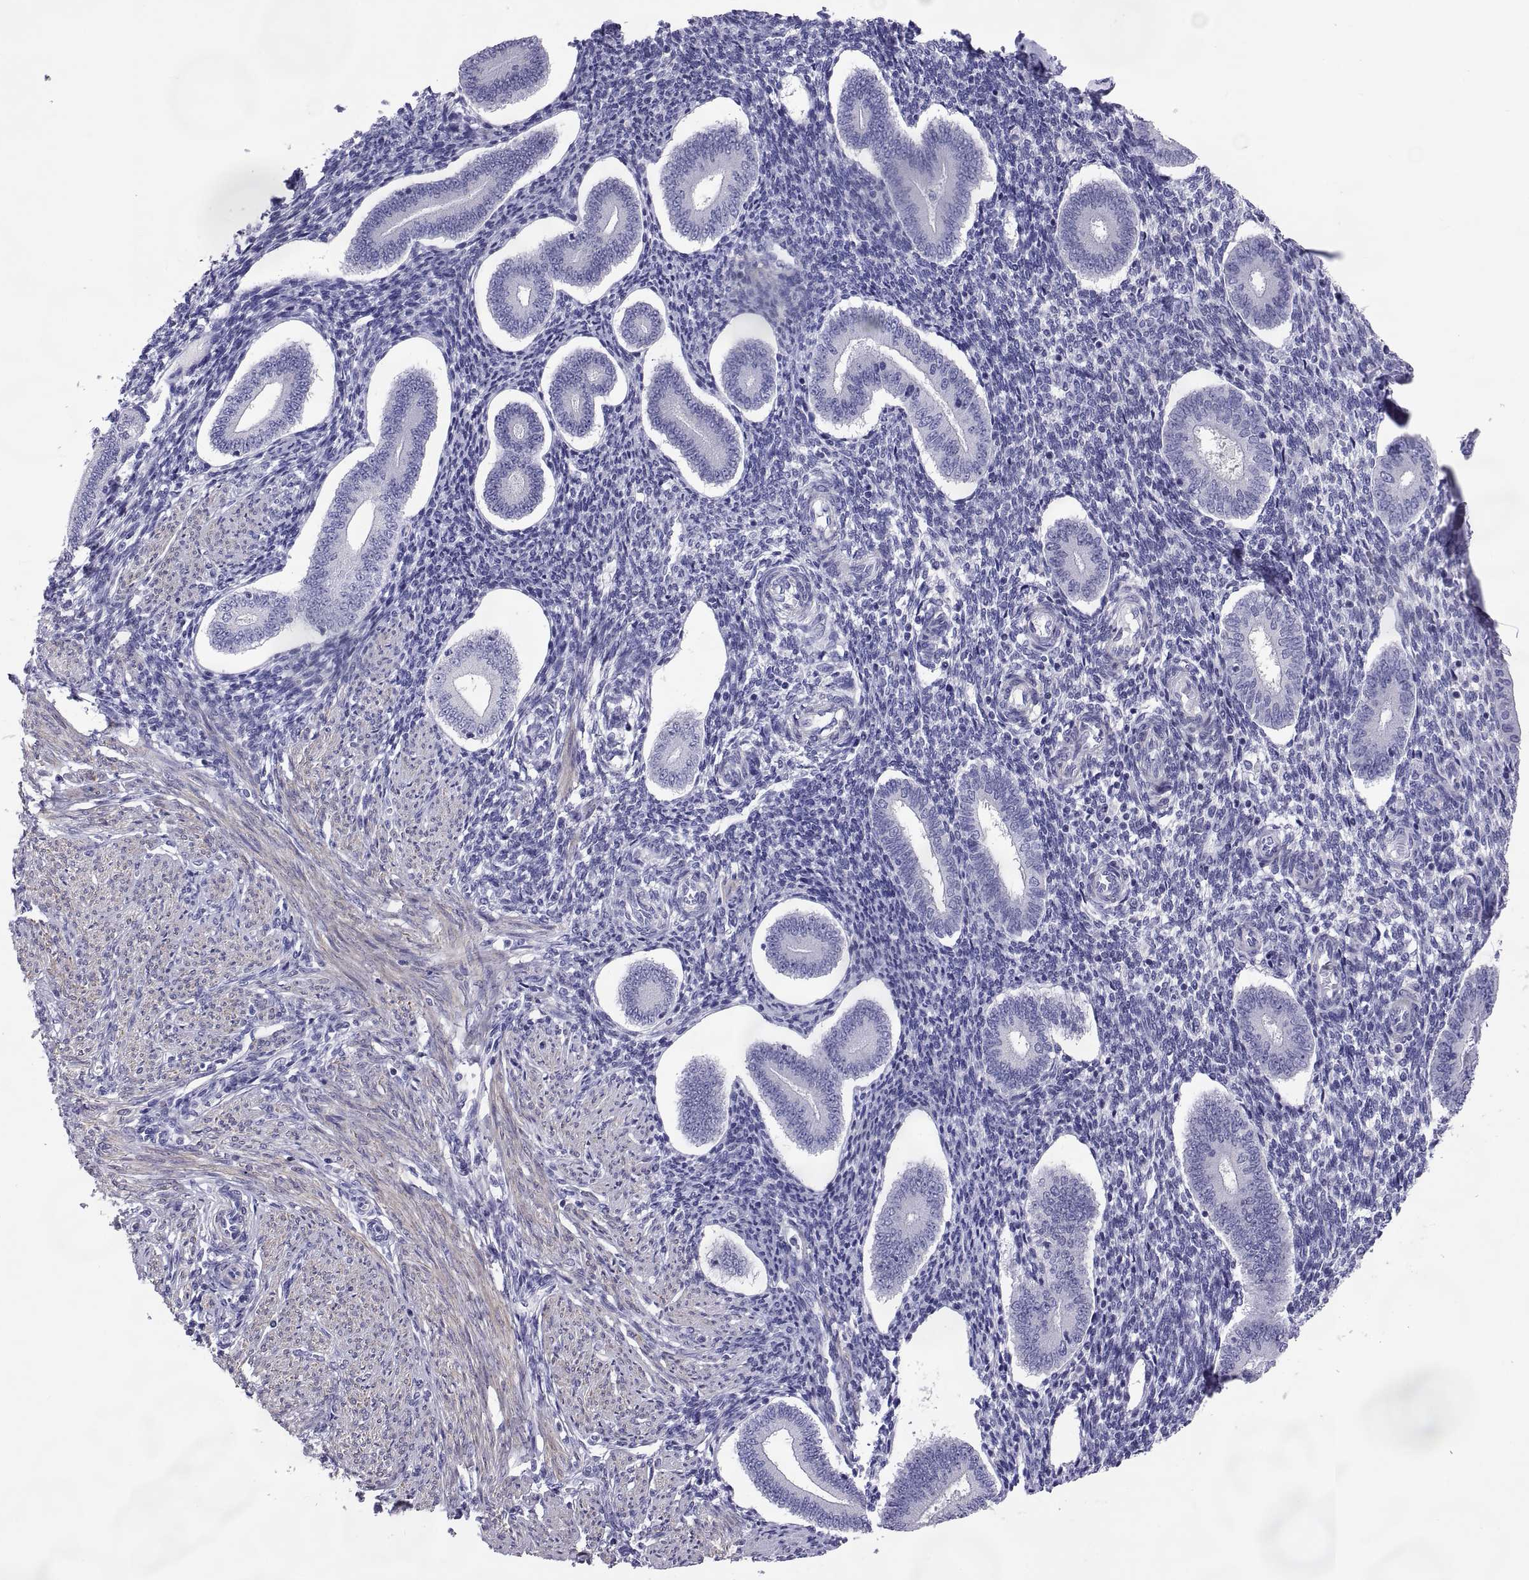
{"staining": {"intensity": "negative", "quantity": "none", "location": "none"}, "tissue": "endometrium", "cell_type": "Cells in endometrial stroma", "image_type": "normal", "snomed": [{"axis": "morphology", "description": "Normal tissue, NOS"}, {"axis": "topography", "description": "Endometrium"}], "caption": "Protein analysis of unremarkable endometrium reveals no significant positivity in cells in endometrial stroma.", "gene": "BSPH1", "patient": {"sex": "female", "age": 40}}